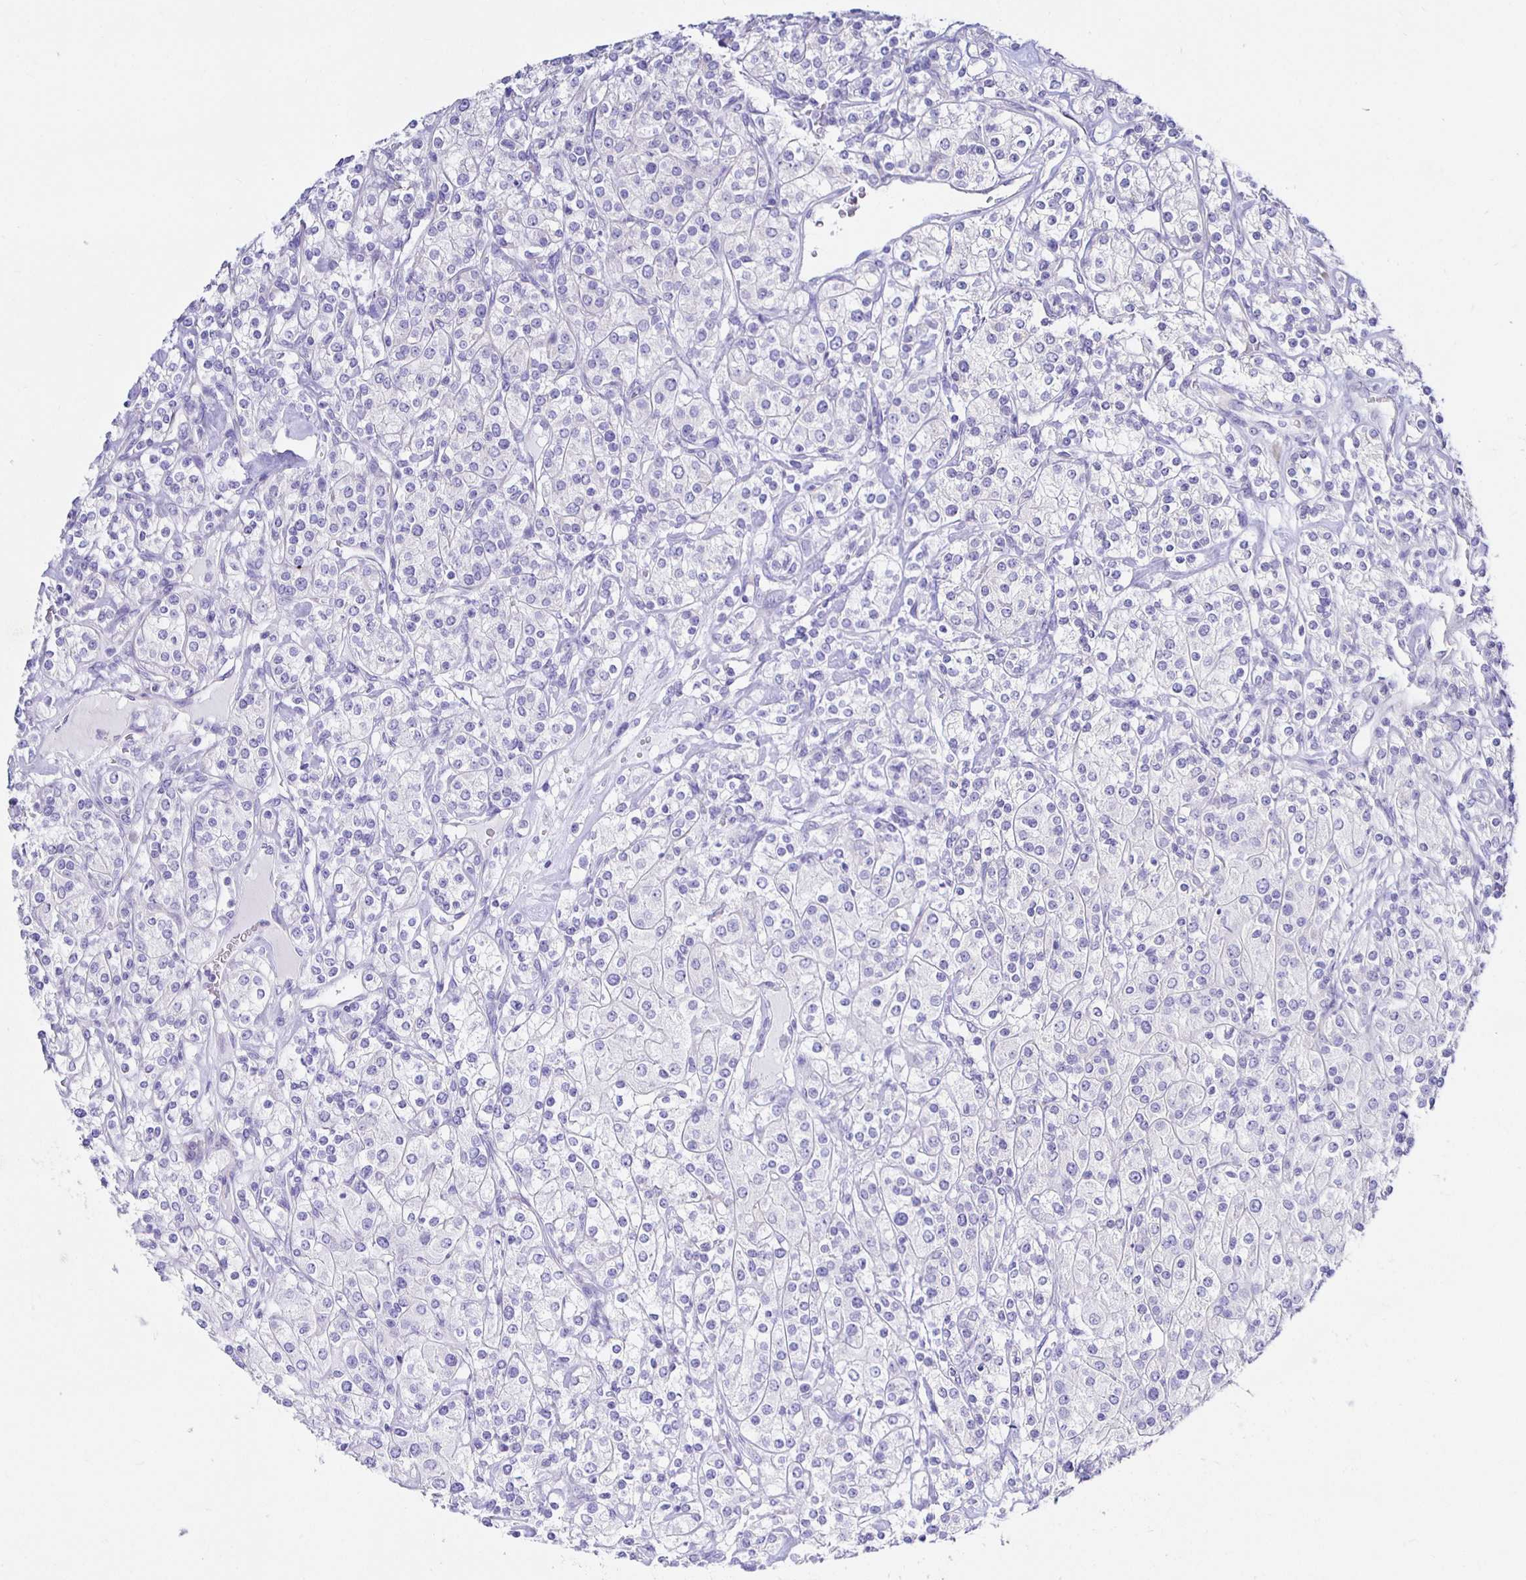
{"staining": {"intensity": "negative", "quantity": "none", "location": "none"}, "tissue": "renal cancer", "cell_type": "Tumor cells", "image_type": "cancer", "snomed": [{"axis": "morphology", "description": "Adenocarcinoma, NOS"}, {"axis": "topography", "description": "Kidney"}], "caption": "IHC of renal cancer (adenocarcinoma) reveals no expression in tumor cells.", "gene": "UMOD", "patient": {"sex": "male", "age": 77}}